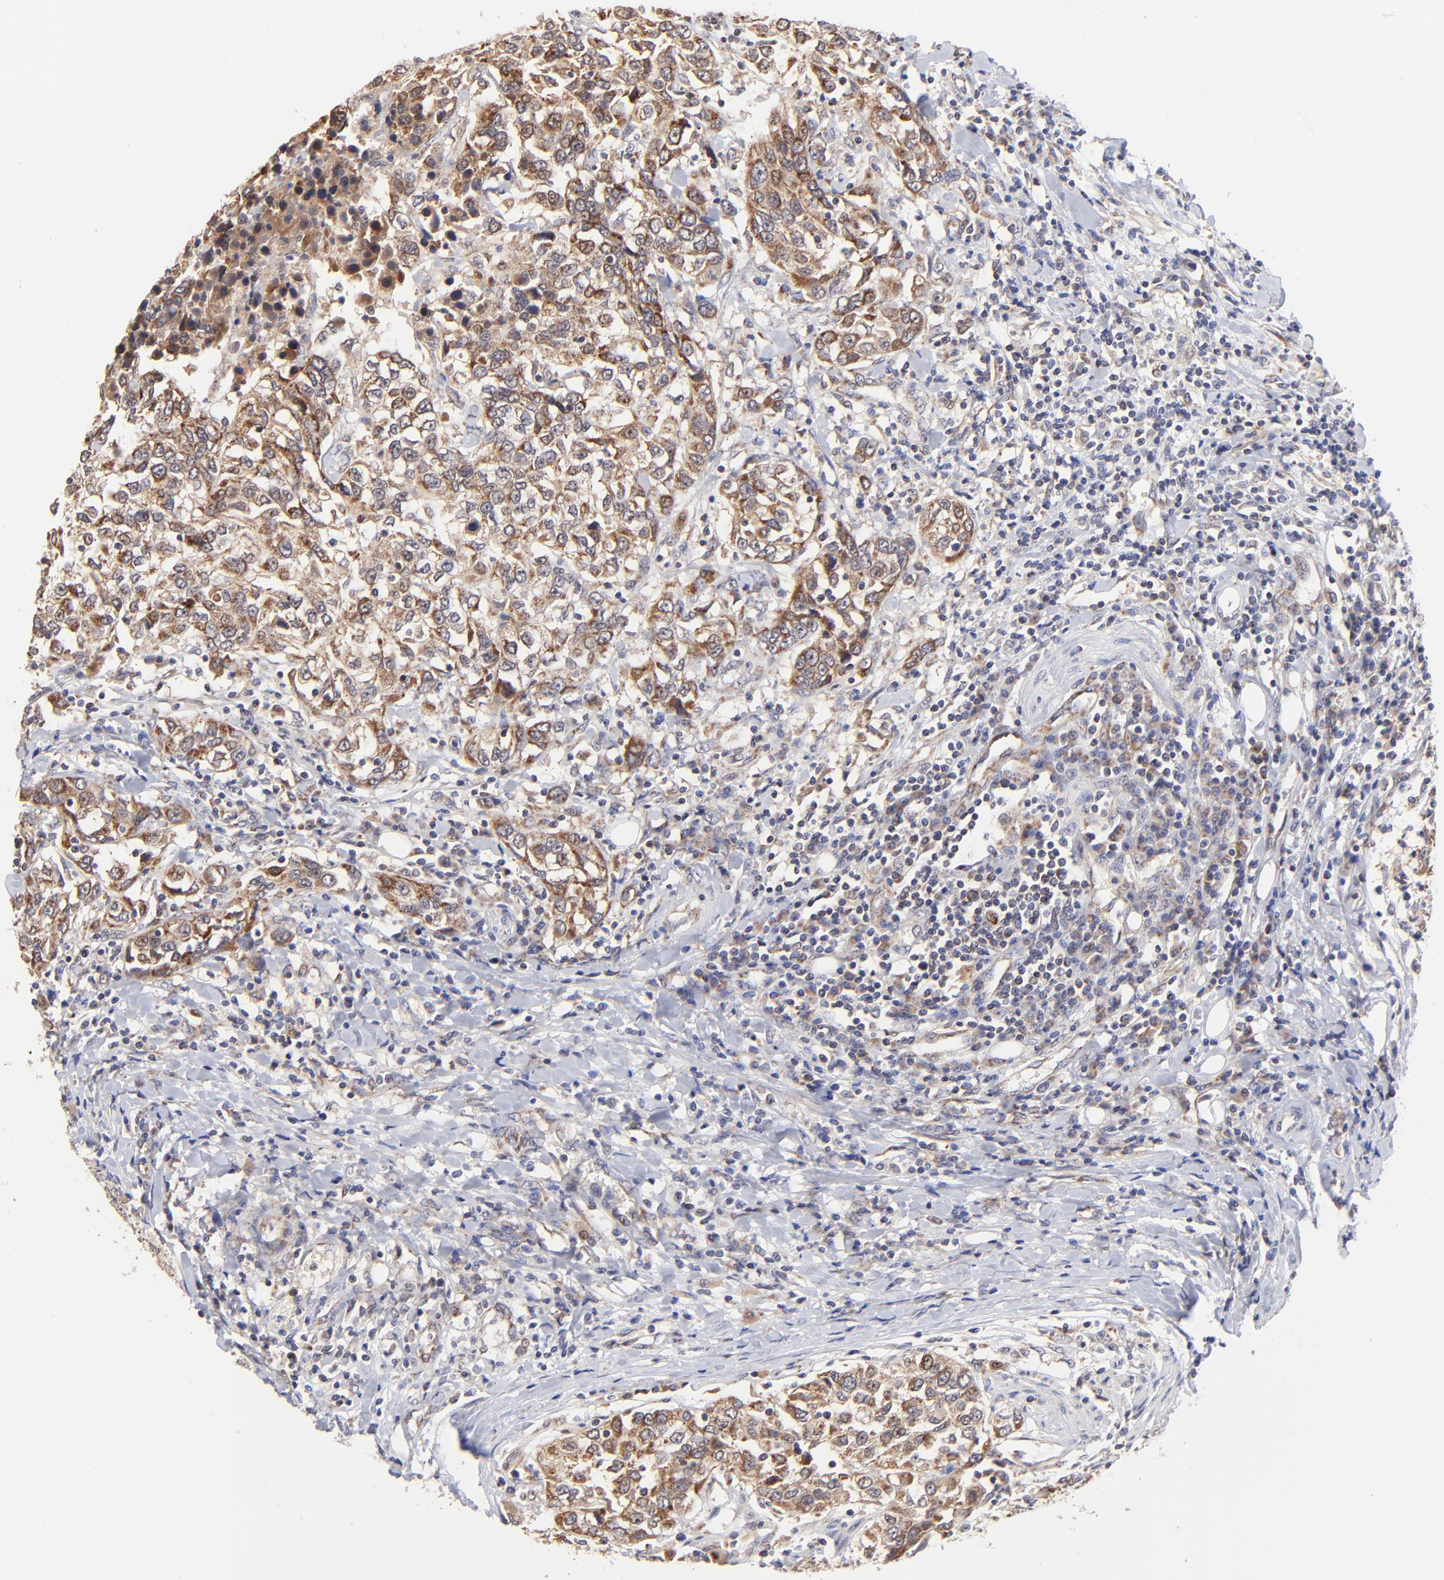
{"staining": {"intensity": "moderate", "quantity": "25%-75%", "location": "cytoplasmic/membranous"}, "tissue": "urothelial cancer", "cell_type": "Tumor cells", "image_type": "cancer", "snomed": [{"axis": "morphology", "description": "Urothelial carcinoma, High grade"}, {"axis": "topography", "description": "Urinary bladder"}], "caption": "This micrograph exhibits immunohistochemistry (IHC) staining of human high-grade urothelial carcinoma, with medium moderate cytoplasmic/membranous expression in about 25%-75% of tumor cells.", "gene": "FBXL12", "patient": {"sex": "female", "age": 80}}